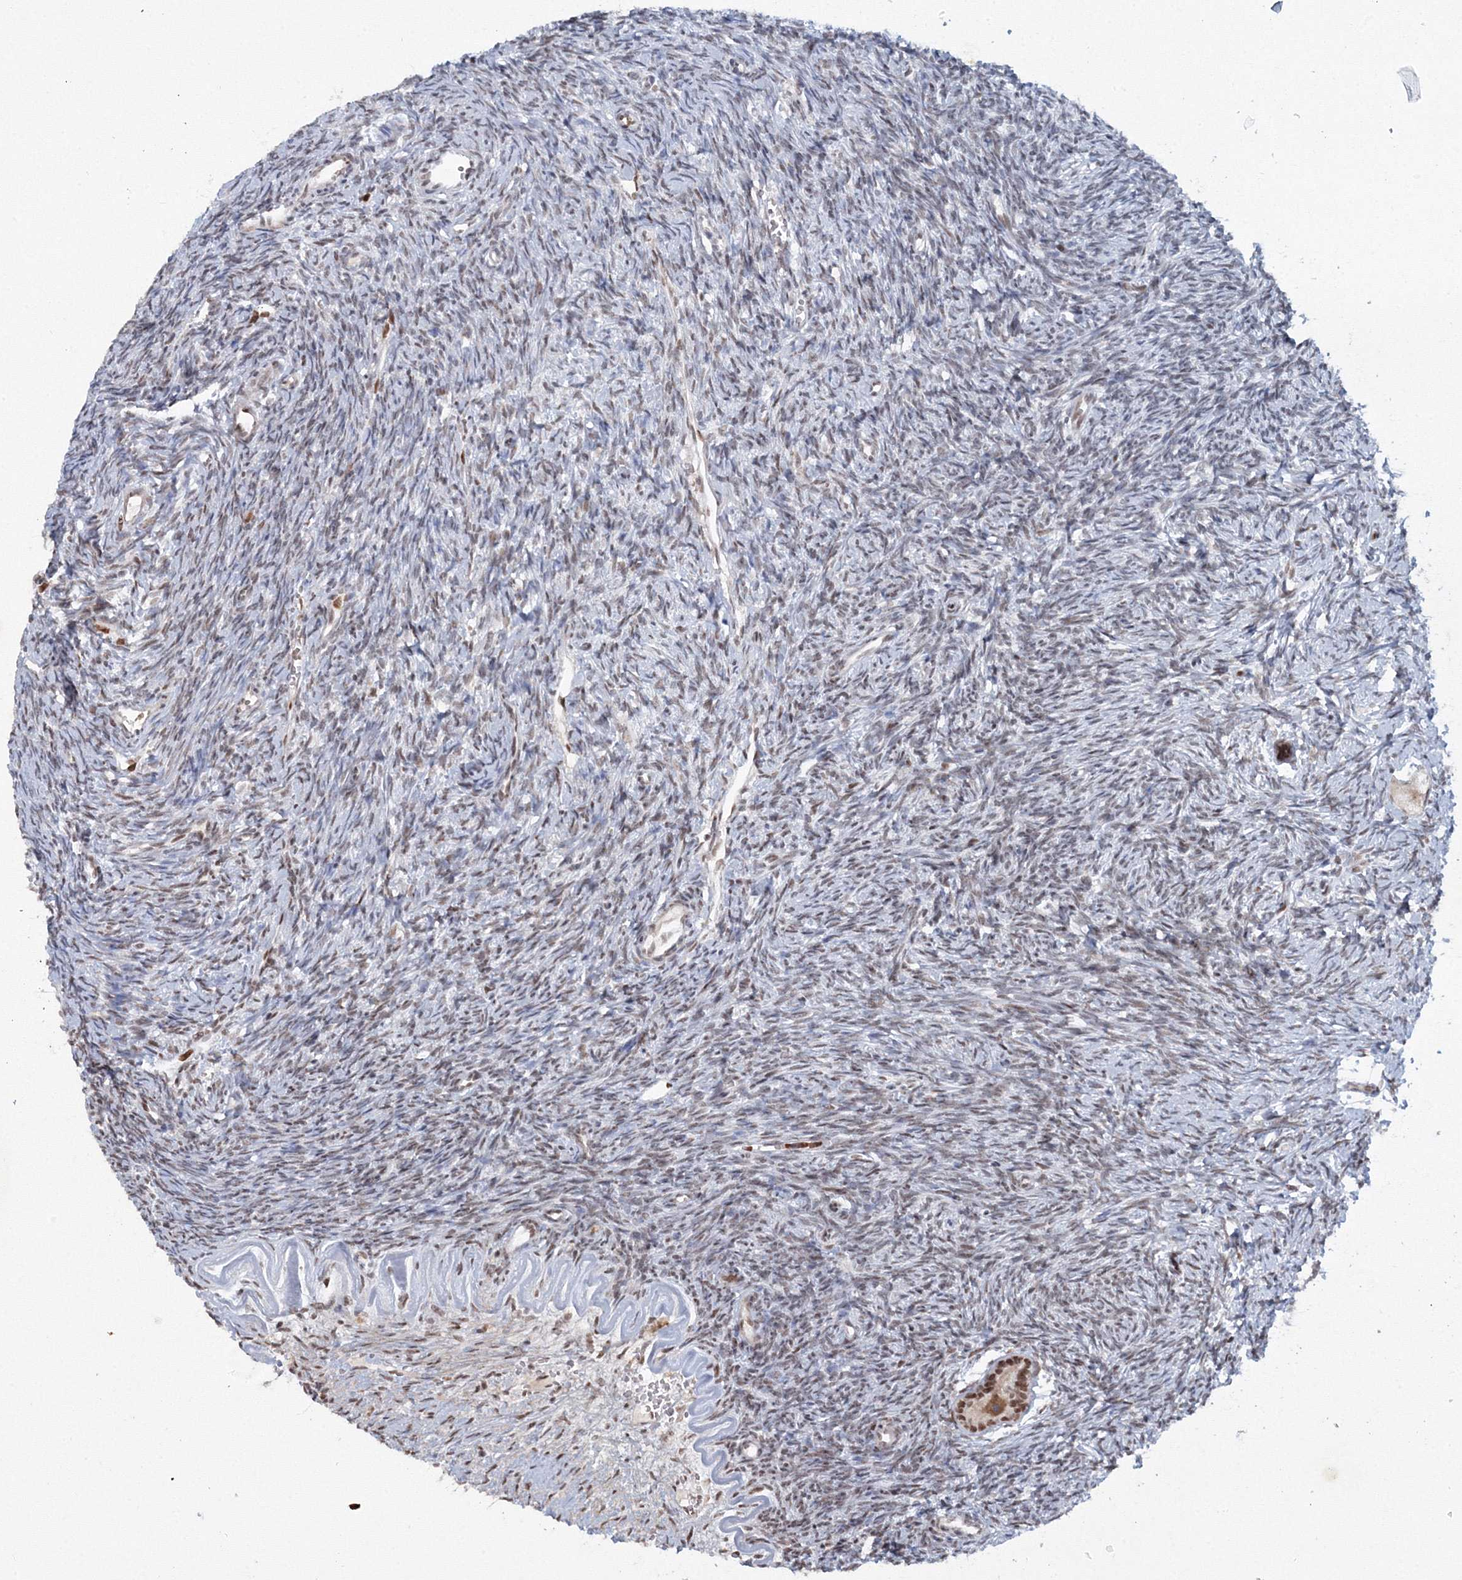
{"staining": {"intensity": "negative", "quantity": "none", "location": "none"}, "tissue": "ovary", "cell_type": "Follicle cells", "image_type": "normal", "snomed": [{"axis": "morphology", "description": "Normal tissue, NOS"}, {"axis": "topography", "description": "Ovary"}], "caption": "Immunohistochemical staining of normal ovary demonstrates no significant positivity in follicle cells. (DAB (3,3'-diaminobenzidine) immunohistochemistry (IHC), high magnification).", "gene": "C3orf33", "patient": {"sex": "female", "age": 39}}